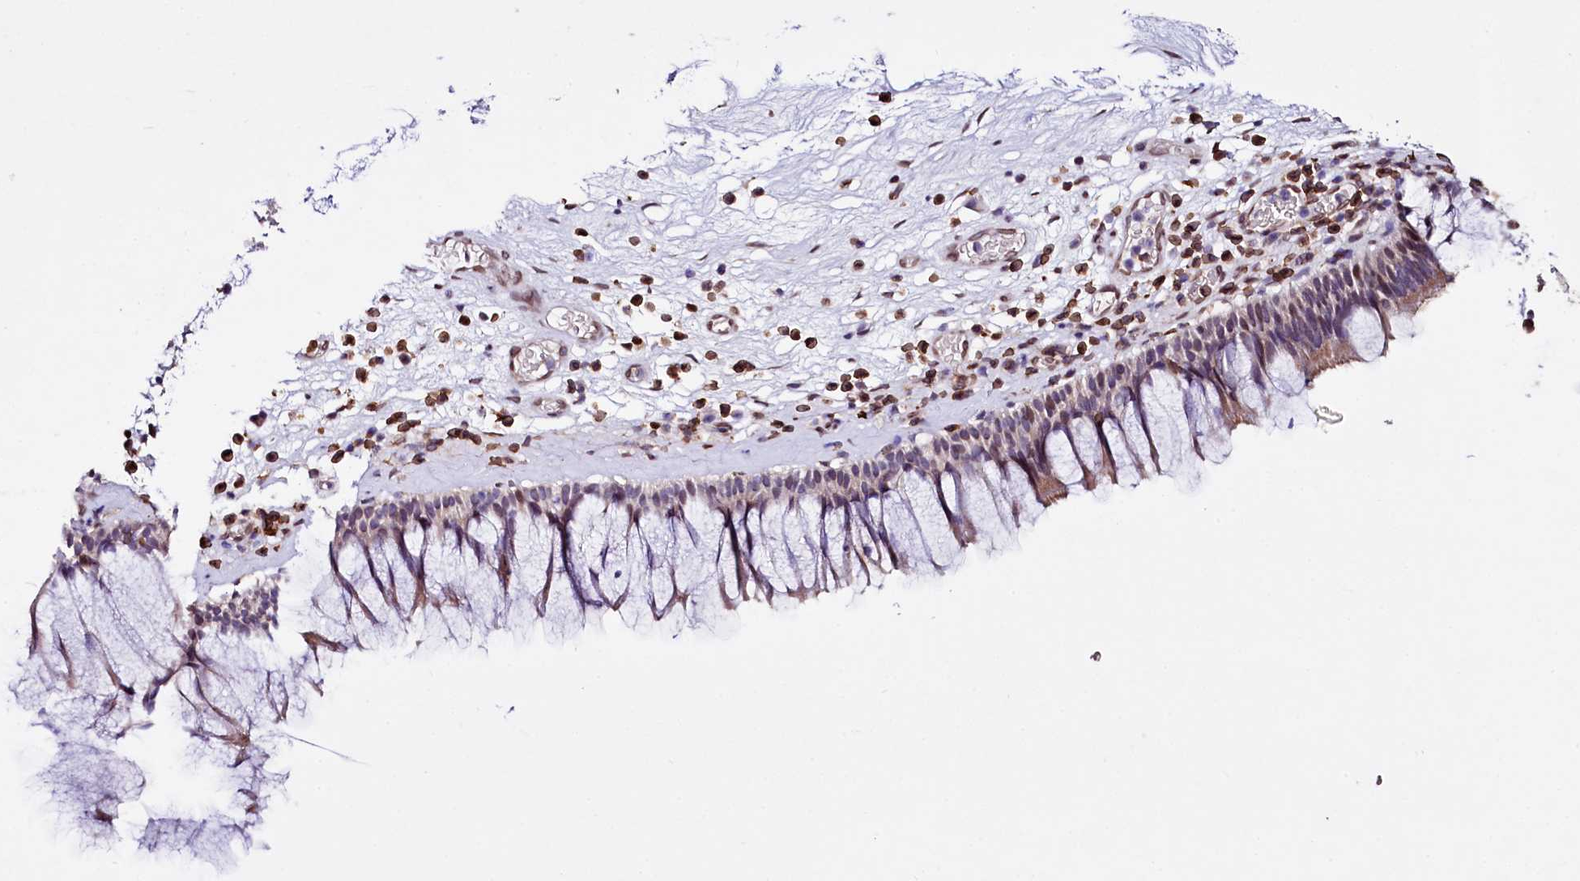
{"staining": {"intensity": "strong", "quantity": "<25%", "location": "cytoplasmic/membranous,nuclear"}, "tissue": "nasopharynx", "cell_type": "Respiratory epithelial cells", "image_type": "normal", "snomed": [{"axis": "morphology", "description": "Normal tissue, NOS"}, {"axis": "morphology", "description": "Inflammation, NOS"}, {"axis": "topography", "description": "Nasopharynx"}], "caption": "This image demonstrates unremarkable nasopharynx stained with IHC to label a protein in brown. The cytoplasmic/membranous,nuclear of respiratory epithelial cells show strong positivity for the protein. Nuclei are counter-stained blue.", "gene": "ZNF226", "patient": {"sex": "male", "age": 70}}